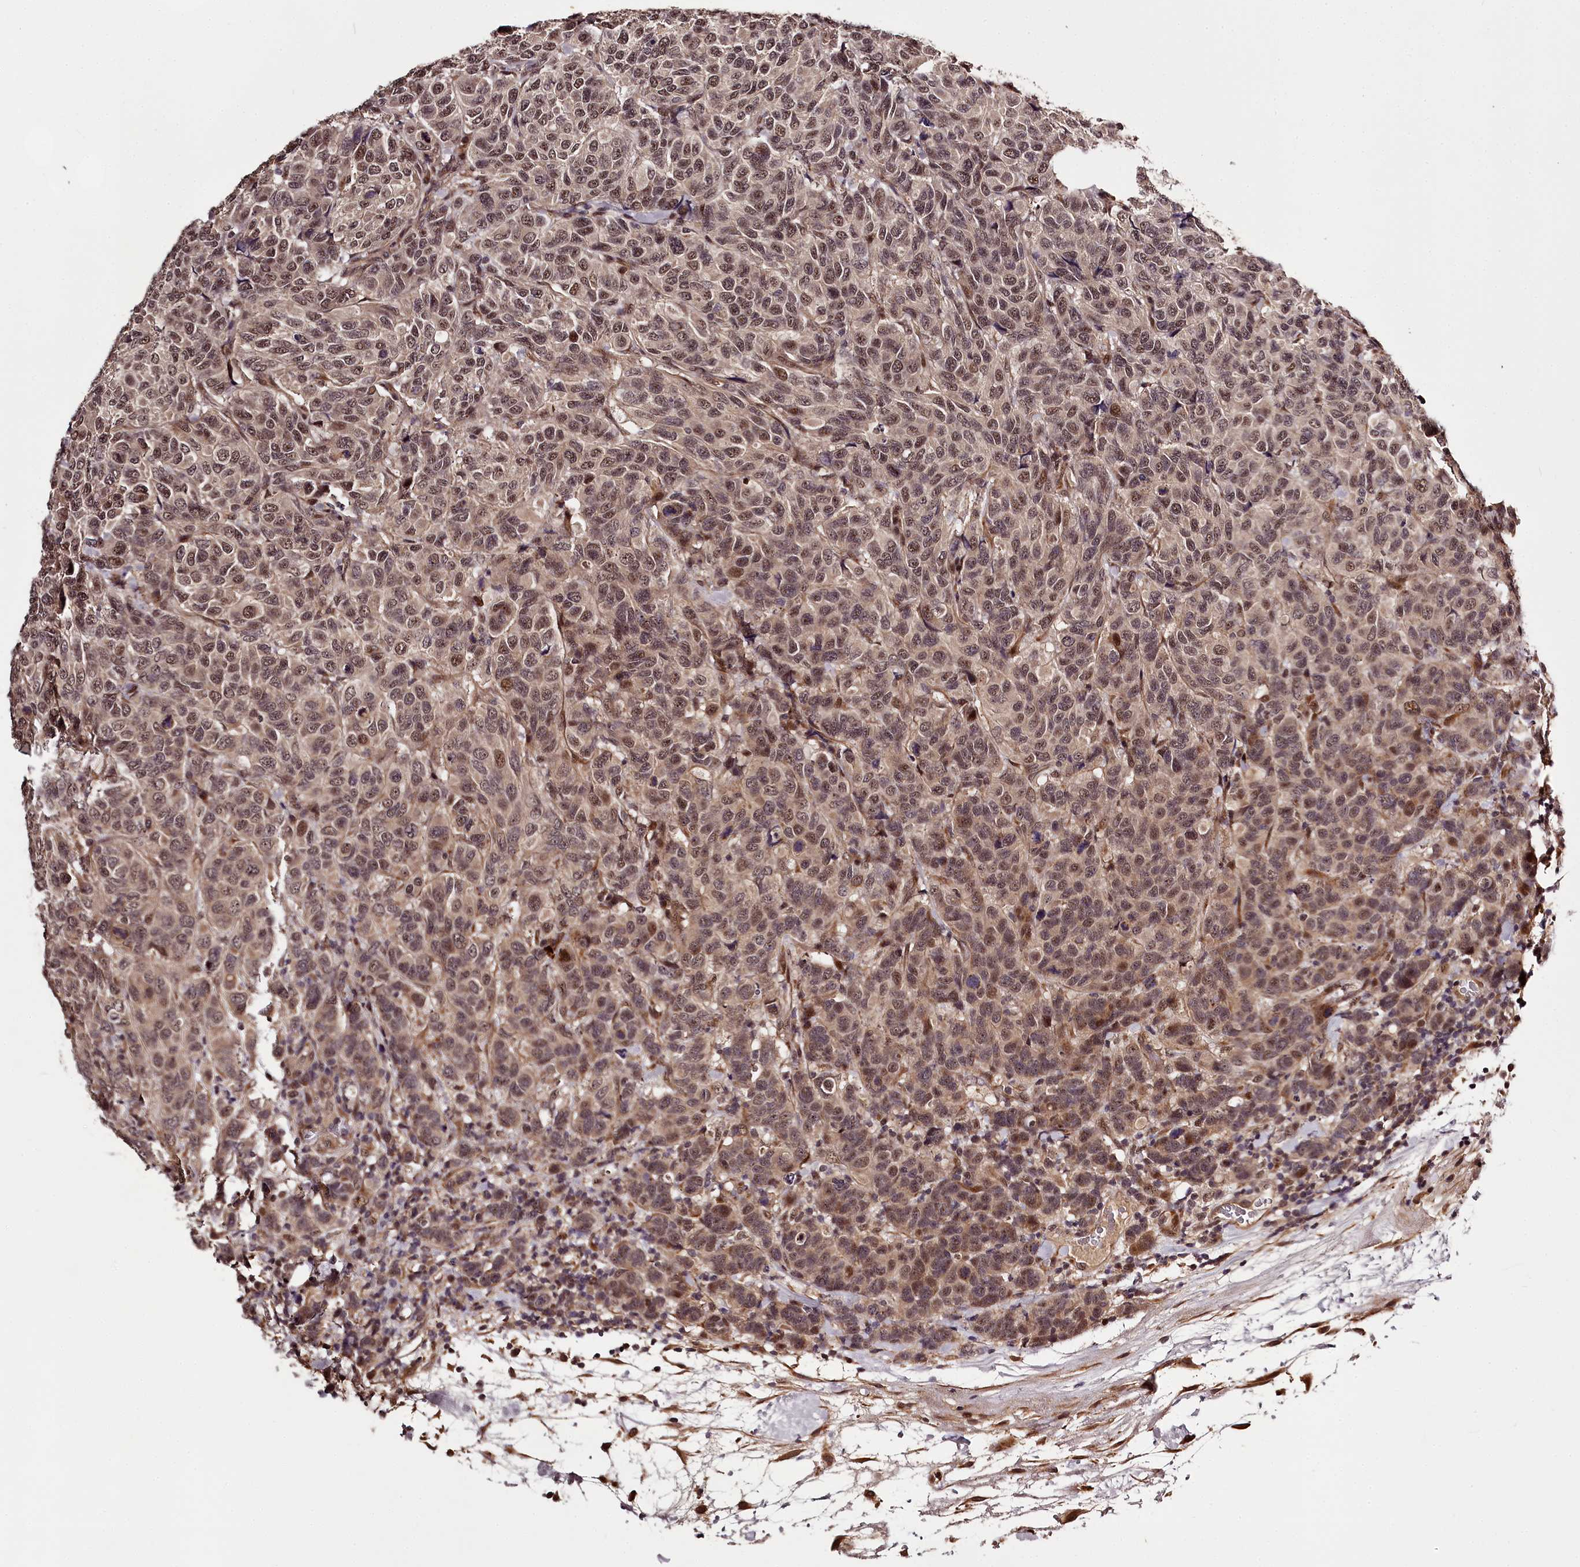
{"staining": {"intensity": "moderate", "quantity": ">75%", "location": "nuclear"}, "tissue": "breast cancer", "cell_type": "Tumor cells", "image_type": "cancer", "snomed": [{"axis": "morphology", "description": "Duct carcinoma"}, {"axis": "topography", "description": "Breast"}], "caption": "Tumor cells demonstrate moderate nuclear staining in approximately >75% of cells in breast cancer (infiltrating ductal carcinoma).", "gene": "MAML3", "patient": {"sex": "female", "age": 55}}